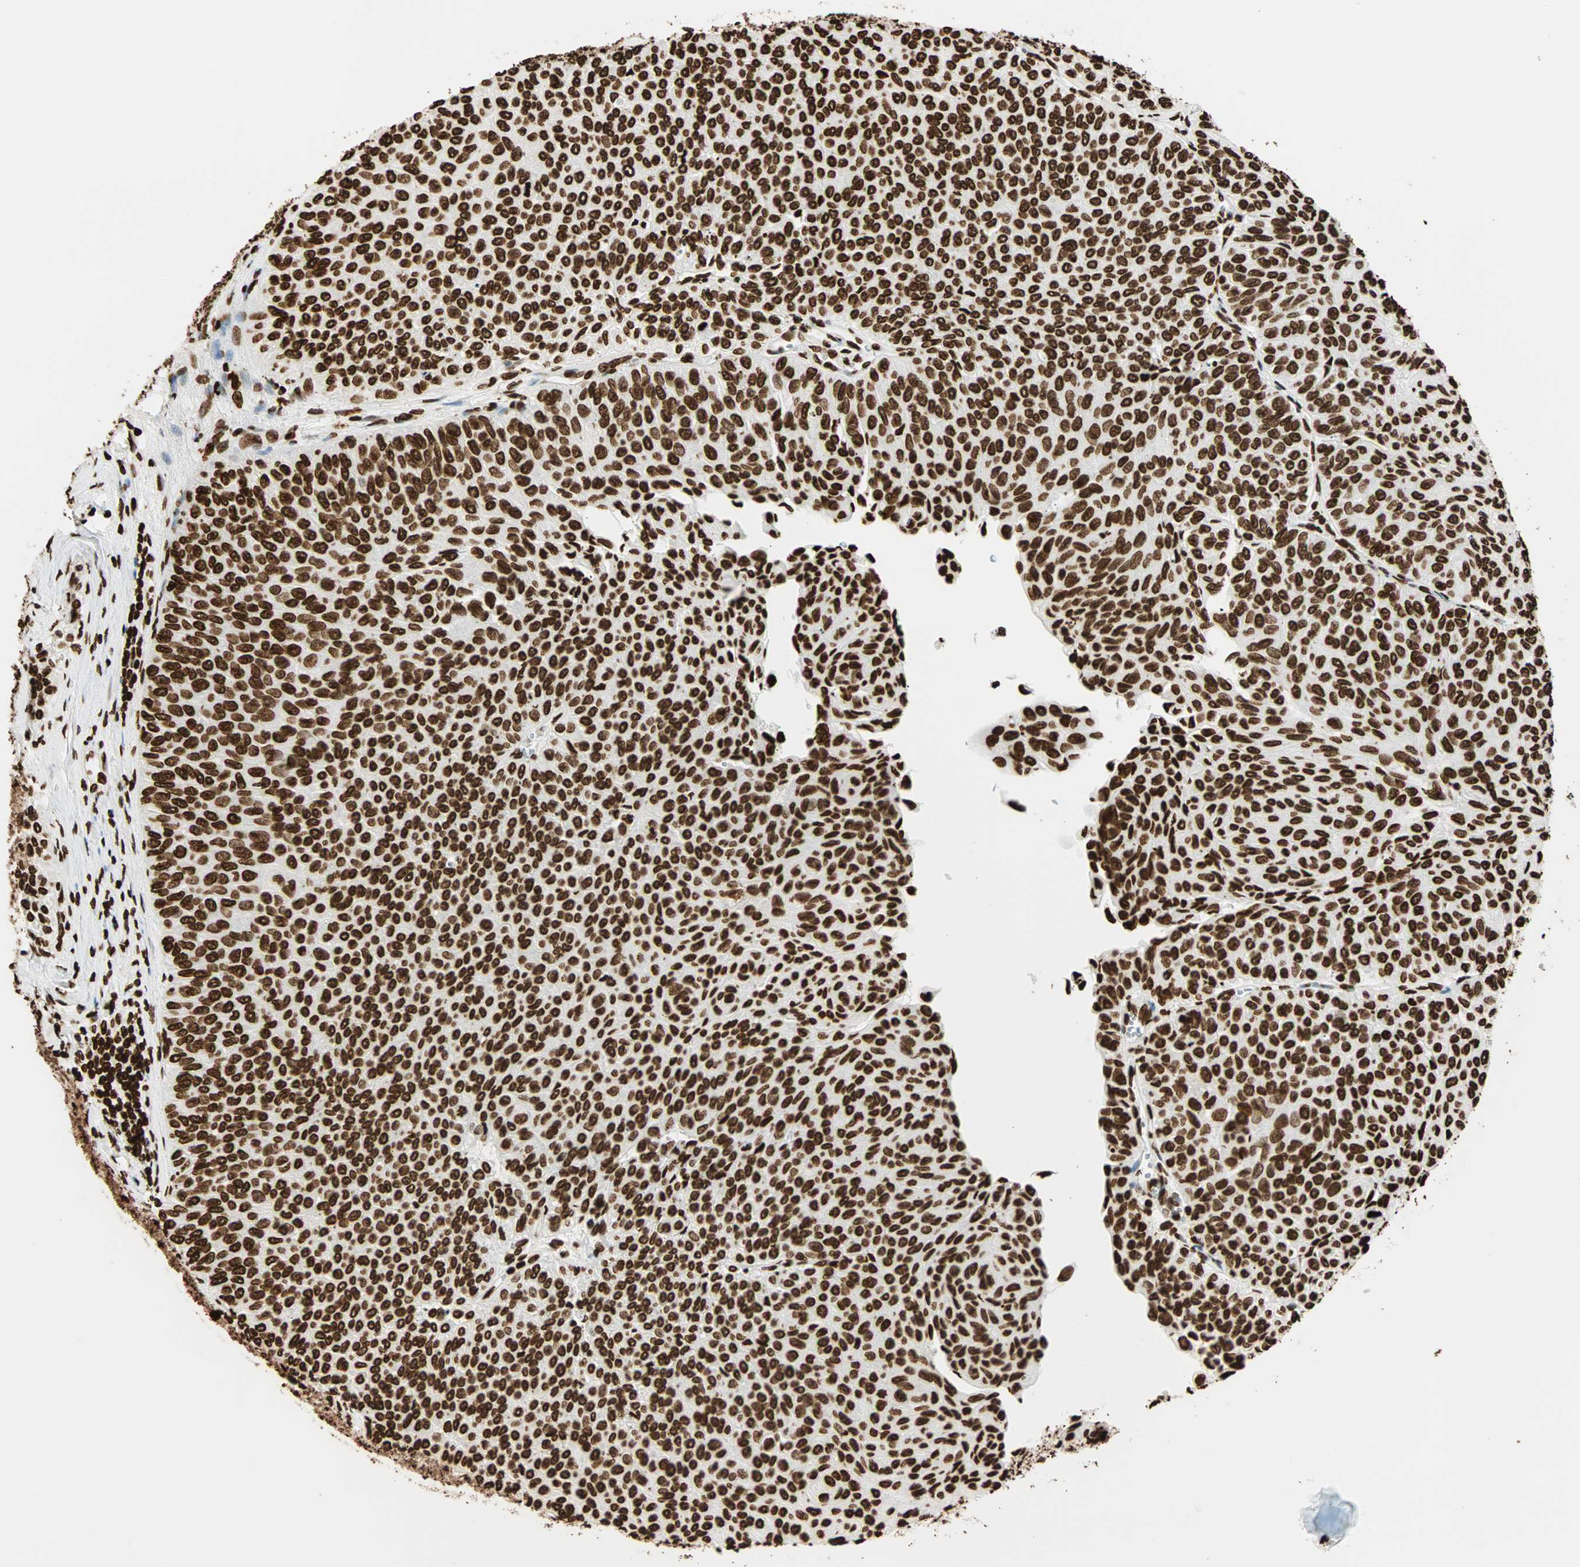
{"staining": {"intensity": "strong", "quantity": ">75%", "location": "nuclear"}, "tissue": "urothelial cancer", "cell_type": "Tumor cells", "image_type": "cancer", "snomed": [{"axis": "morphology", "description": "Urothelial carcinoma, Low grade"}, {"axis": "topography", "description": "Urinary bladder"}], "caption": "Immunohistochemistry (IHC) of low-grade urothelial carcinoma reveals high levels of strong nuclear positivity in about >75% of tumor cells. The protein of interest is stained brown, and the nuclei are stained in blue (DAB IHC with brightfield microscopy, high magnification).", "gene": "GLI2", "patient": {"sex": "male", "age": 78}}